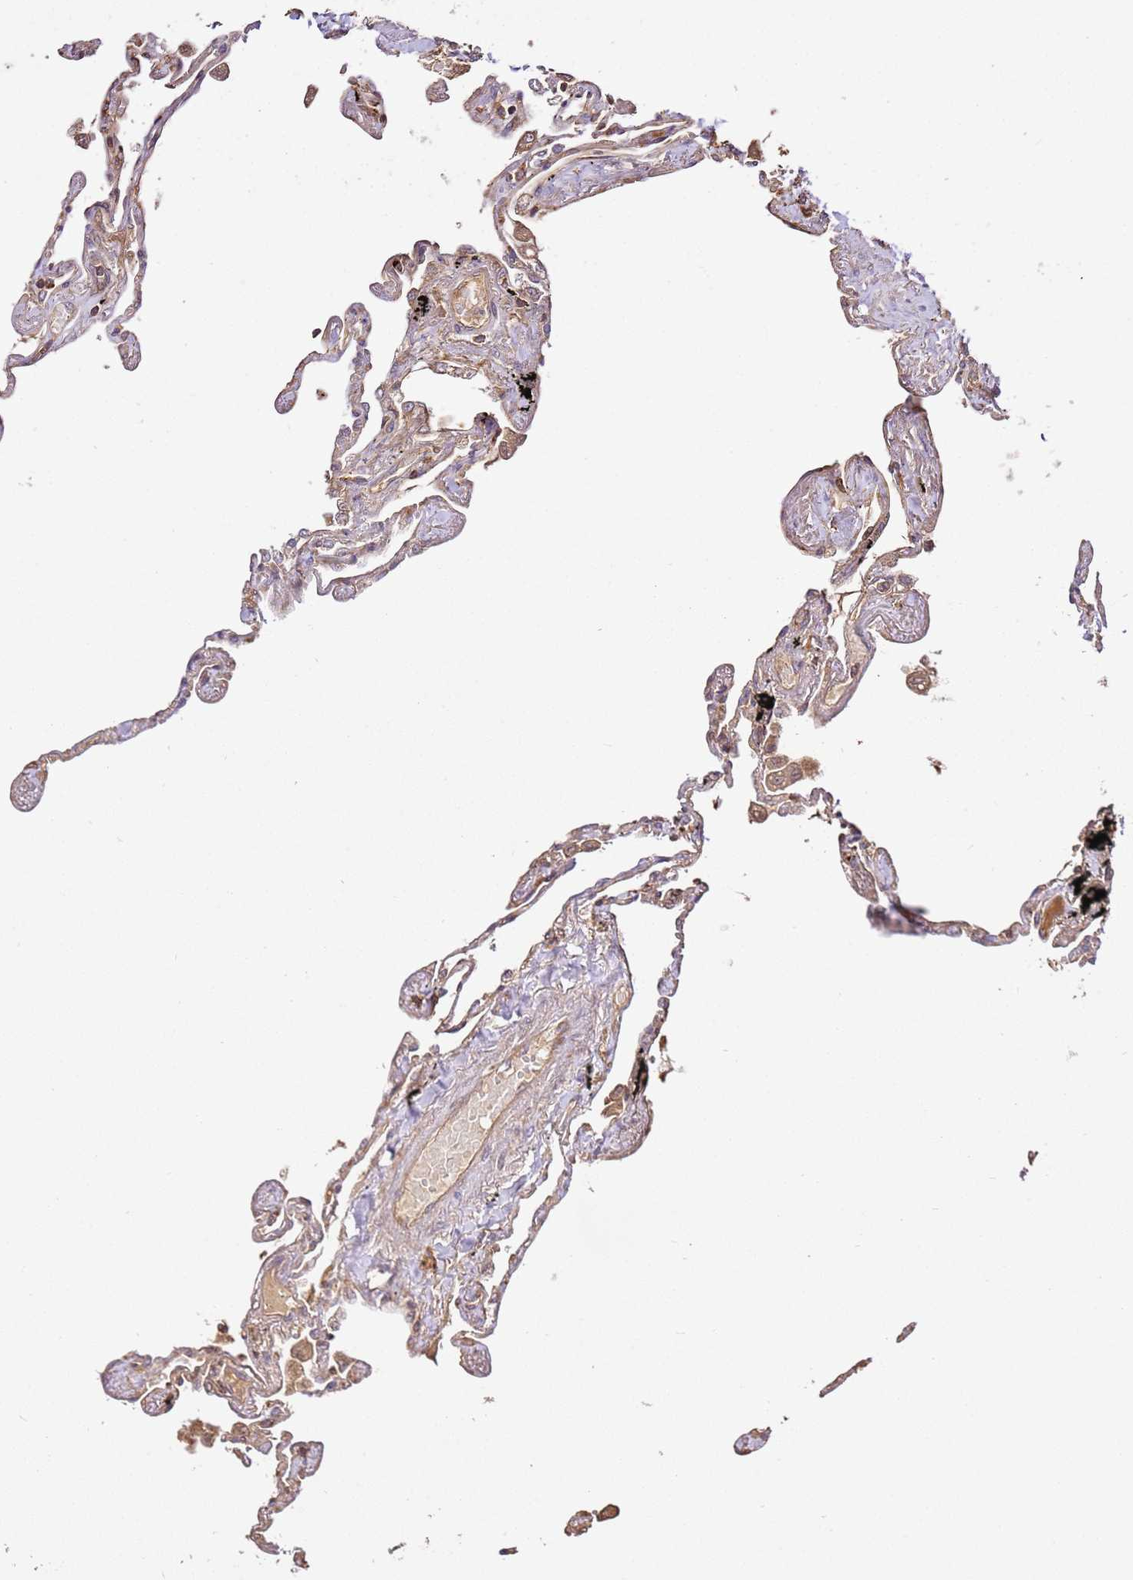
{"staining": {"intensity": "moderate", "quantity": ">75%", "location": "cytoplasmic/membranous"}, "tissue": "lung", "cell_type": "Alveolar cells", "image_type": "normal", "snomed": [{"axis": "morphology", "description": "Normal tissue, NOS"}, {"axis": "topography", "description": "Lung"}], "caption": "Immunohistochemistry (IHC) photomicrograph of unremarkable lung: lung stained using immunohistochemistry (IHC) reveals medium levels of moderate protein expression localized specifically in the cytoplasmic/membranous of alveolar cells, appearing as a cytoplasmic/membranous brown color.", "gene": "KATNAL2", "patient": {"sex": "female", "age": 67}}